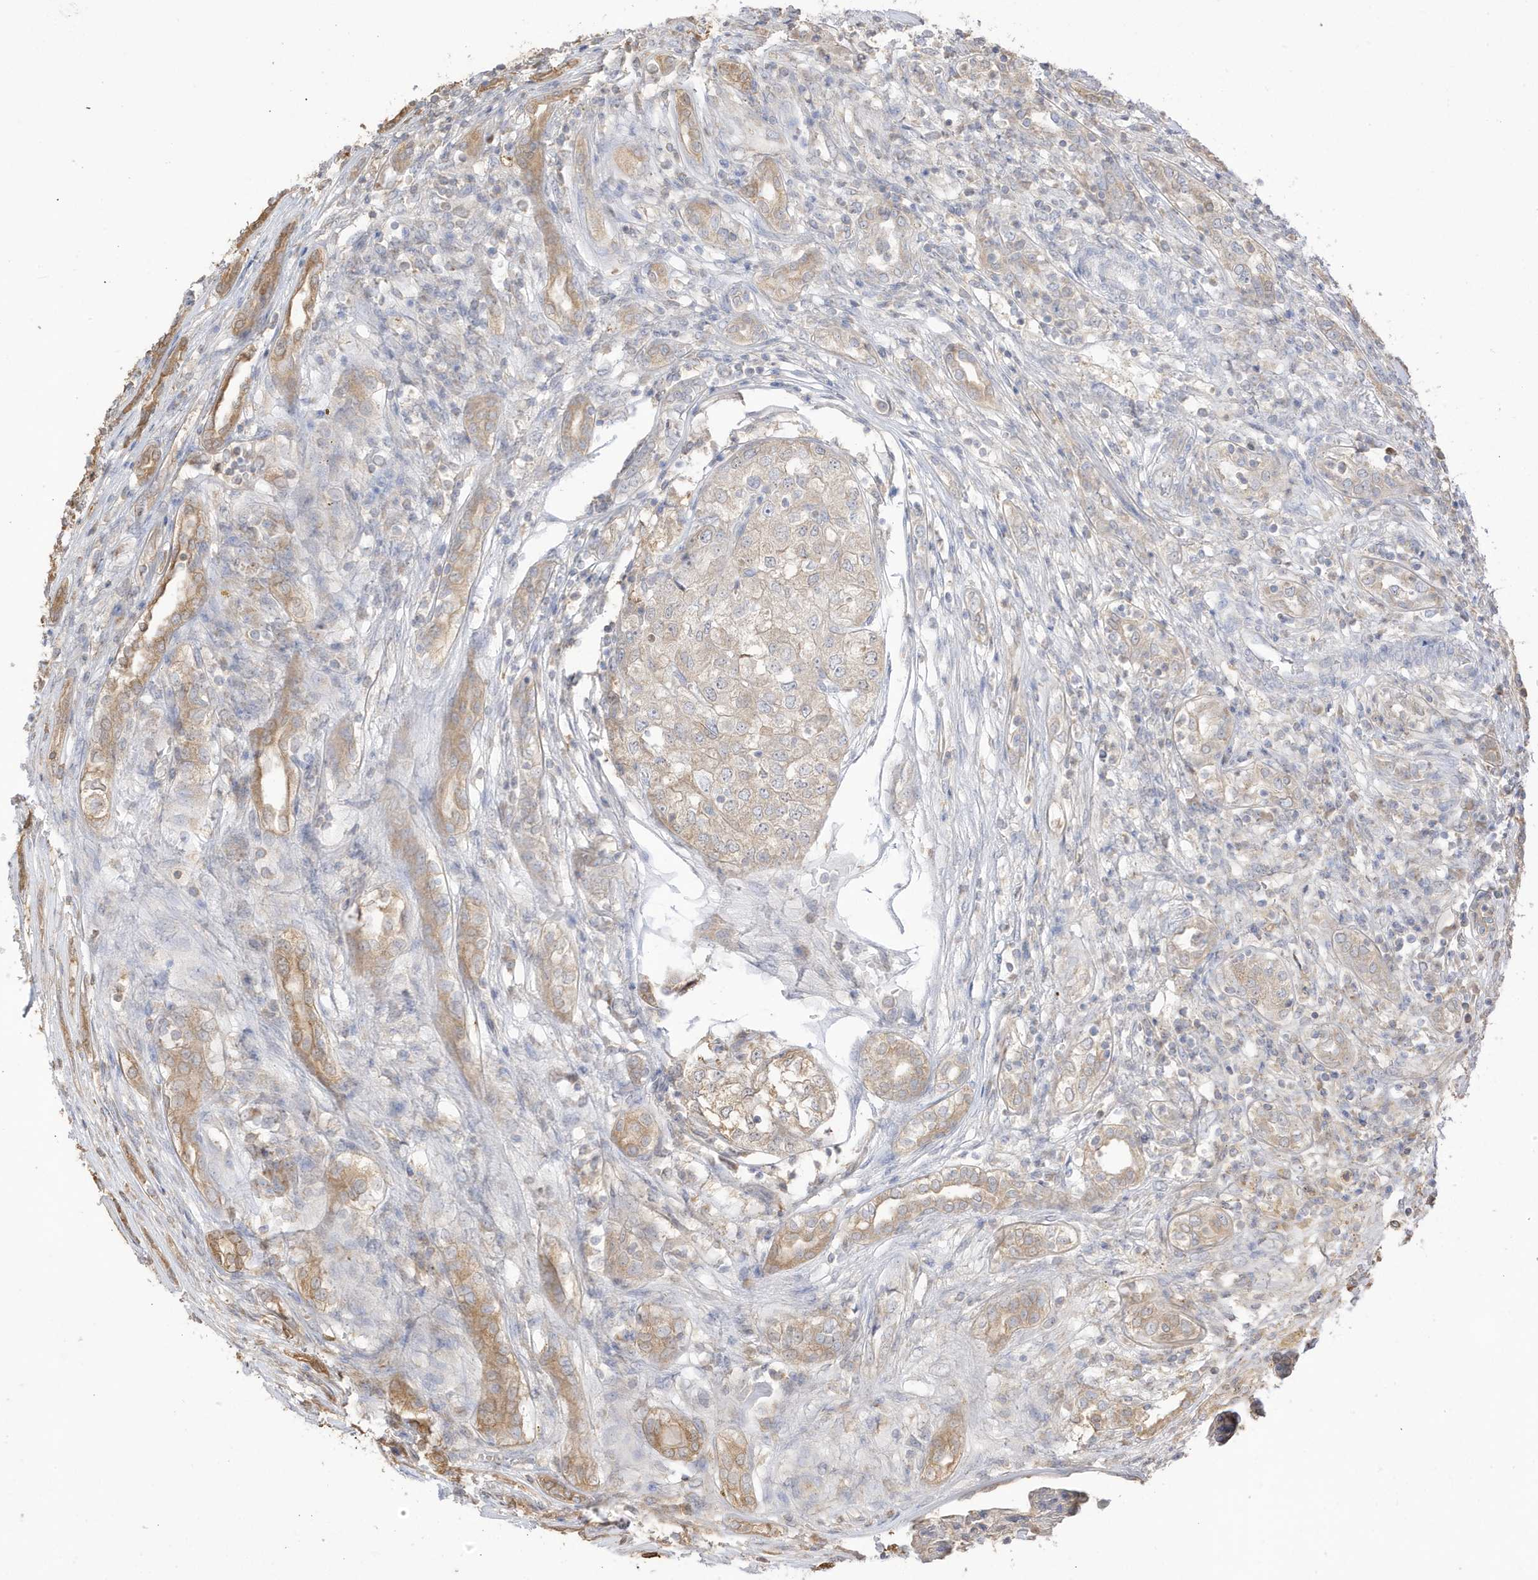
{"staining": {"intensity": "negative", "quantity": "none", "location": "none"}, "tissue": "renal cancer", "cell_type": "Tumor cells", "image_type": "cancer", "snomed": [{"axis": "morphology", "description": "Adenocarcinoma, NOS"}, {"axis": "topography", "description": "Kidney"}], "caption": "IHC of renal cancer (adenocarcinoma) demonstrates no expression in tumor cells.", "gene": "AZI2", "patient": {"sex": "female", "age": 54}}